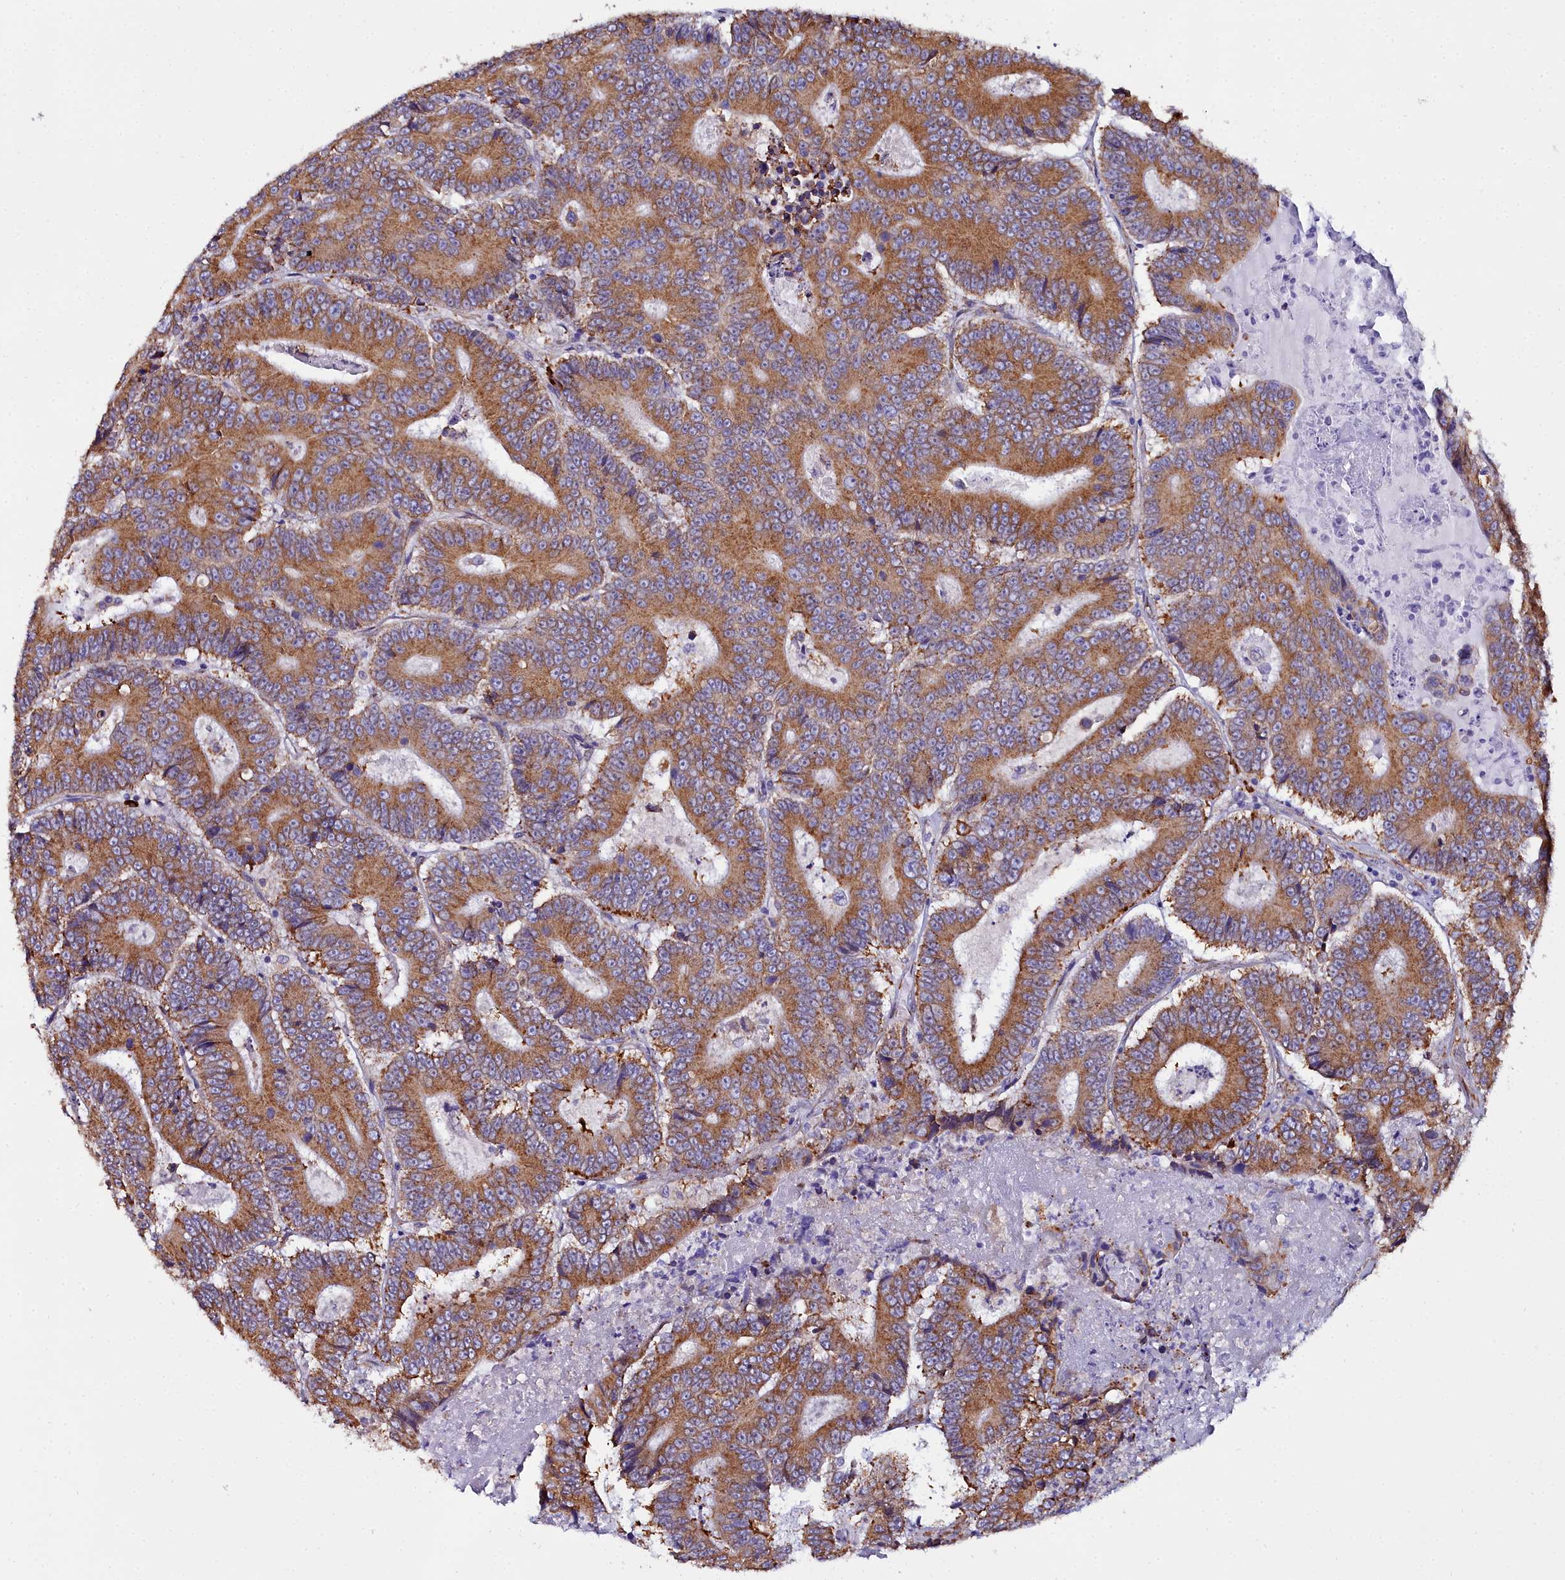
{"staining": {"intensity": "moderate", "quantity": ">75%", "location": "cytoplasmic/membranous"}, "tissue": "colorectal cancer", "cell_type": "Tumor cells", "image_type": "cancer", "snomed": [{"axis": "morphology", "description": "Adenocarcinoma, NOS"}, {"axis": "topography", "description": "Colon"}], "caption": "Colorectal cancer (adenocarcinoma) stained with a brown dye shows moderate cytoplasmic/membranous positive staining in about >75% of tumor cells.", "gene": "TXNDC5", "patient": {"sex": "male", "age": 83}}